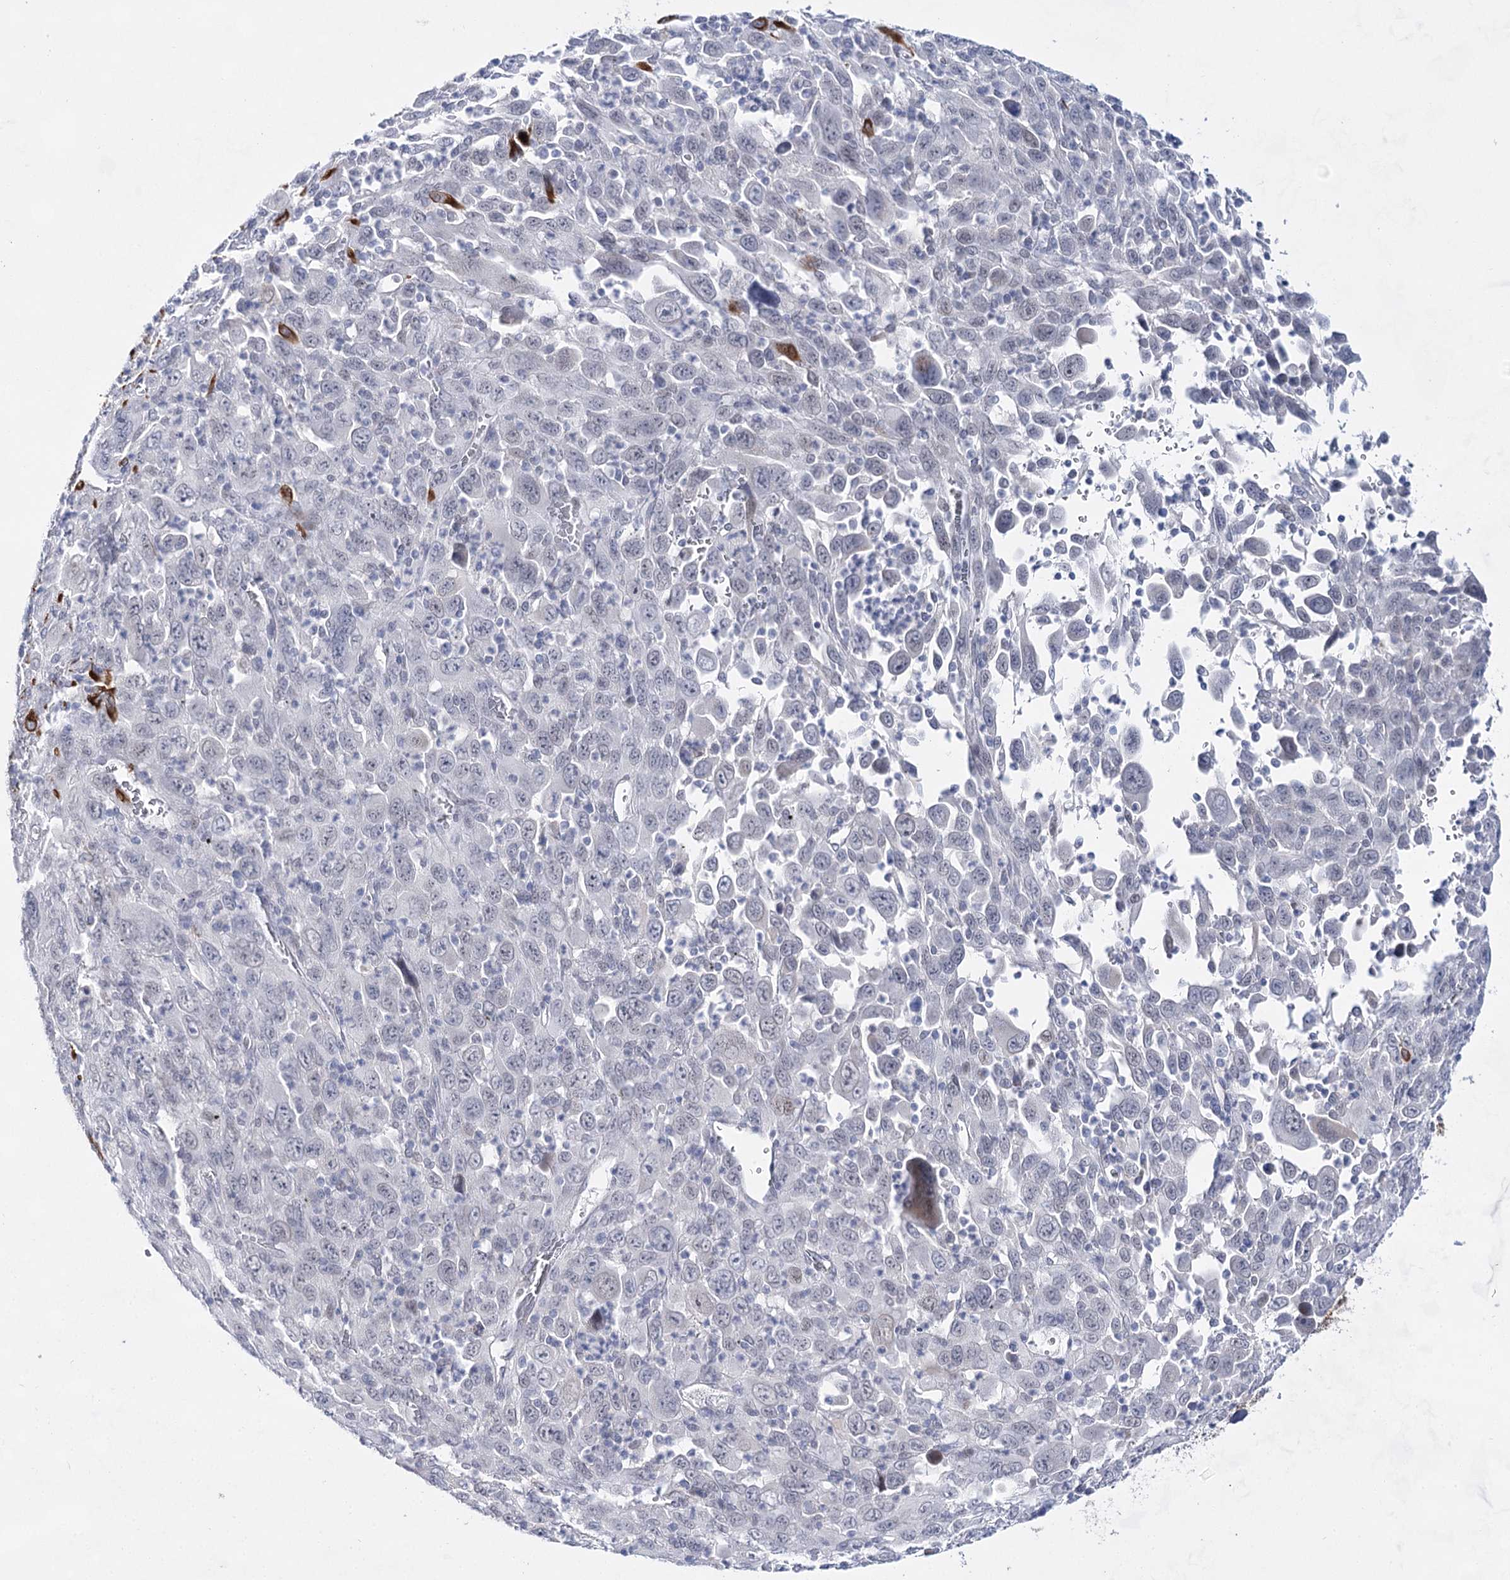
{"staining": {"intensity": "moderate", "quantity": "25%-75%", "location": "cytoplasmic/membranous"}, "tissue": "melanoma", "cell_type": "Tumor cells", "image_type": "cancer", "snomed": [{"axis": "morphology", "description": "Malignant melanoma, Metastatic site"}, {"axis": "topography", "description": "Skin"}], "caption": "Immunohistochemistry histopathology image of neoplastic tissue: melanoma stained using immunohistochemistry shows medium levels of moderate protein expression localized specifically in the cytoplasmic/membranous of tumor cells, appearing as a cytoplasmic/membranous brown color.", "gene": "BPHL", "patient": {"sex": "female", "age": 56}}